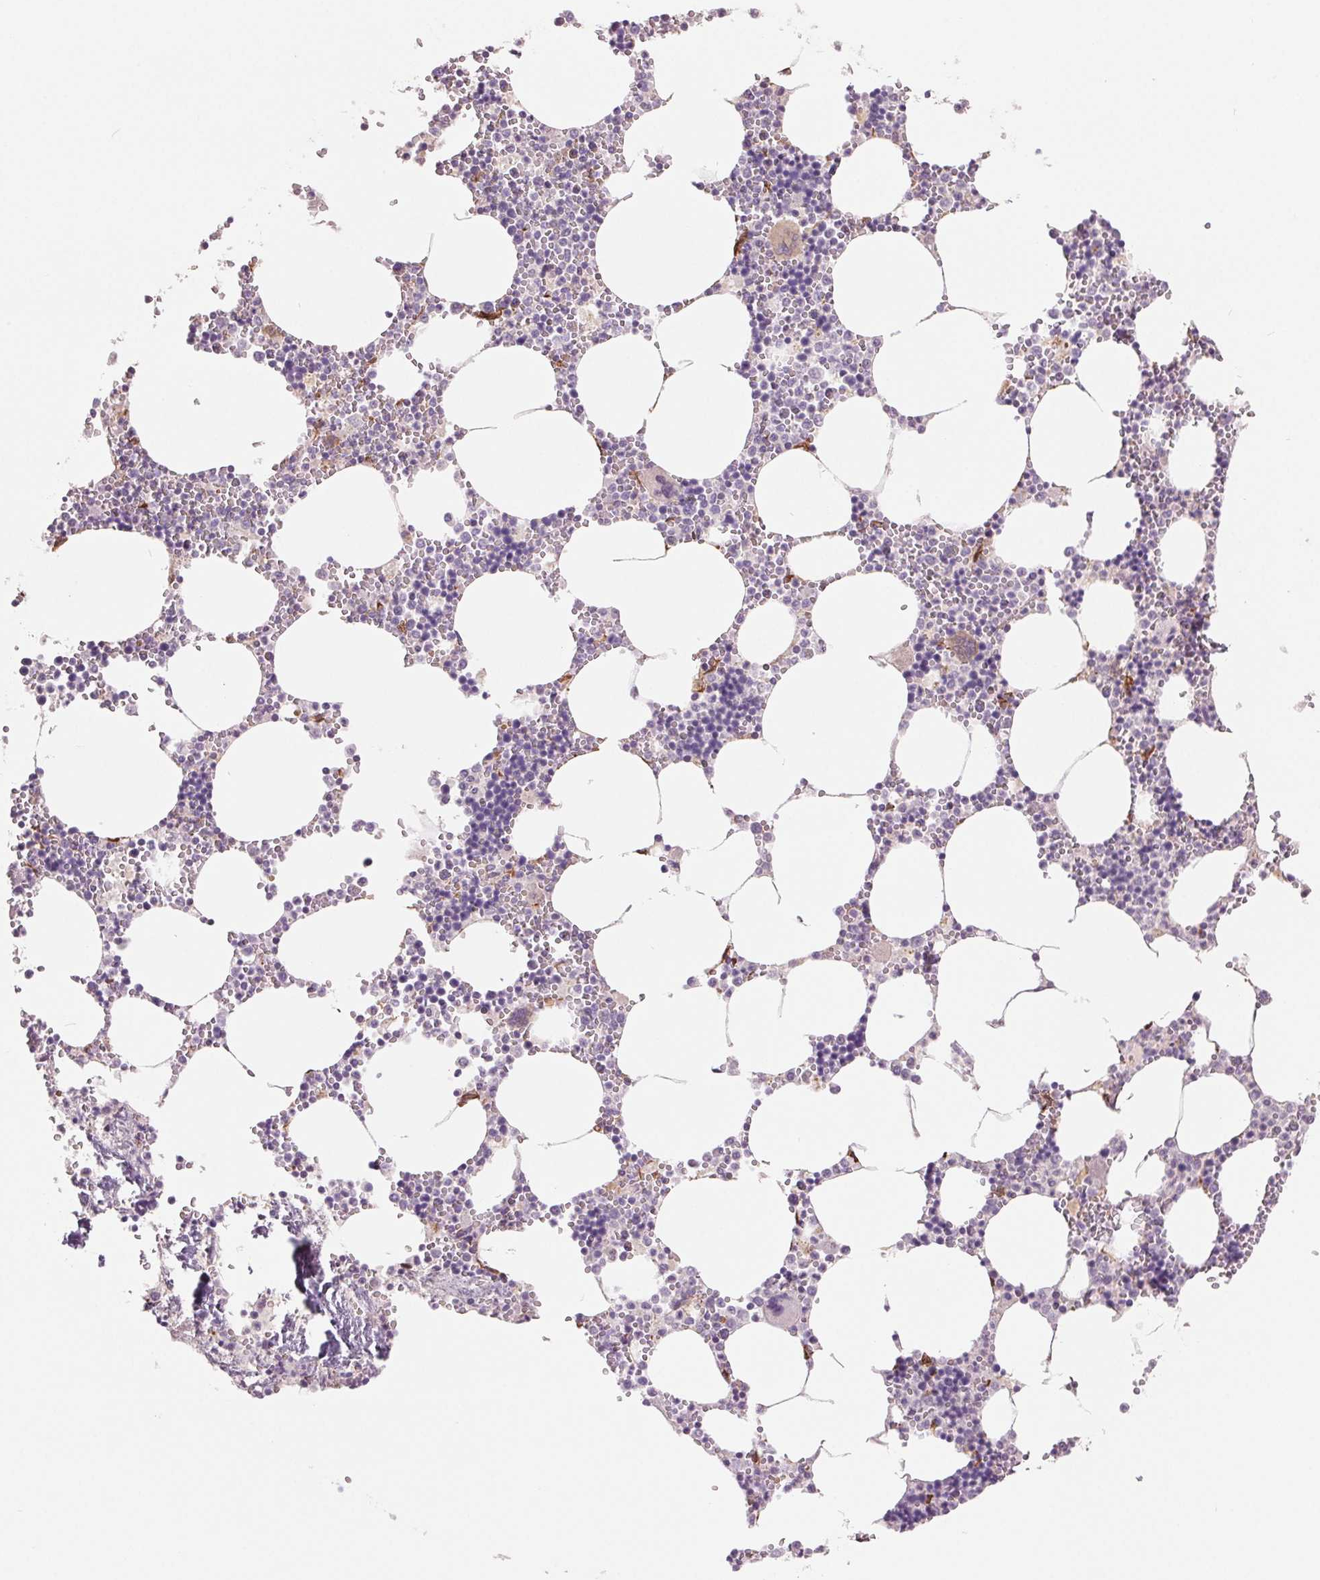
{"staining": {"intensity": "weak", "quantity": "<25%", "location": "cytoplasmic/membranous"}, "tissue": "bone marrow", "cell_type": "Hematopoietic cells", "image_type": "normal", "snomed": [{"axis": "morphology", "description": "Normal tissue, NOS"}, {"axis": "topography", "description": "Bone marrow"}], "caption": "This histopathology image is of unremarkable bone marrow stained with IHC to label a protein in brown with the nuclei are counter-stained blue. There is no positivity in hematopoietic cells.", "gene": "FKBP10", "patient": {"sex": "male", "age": 54}}